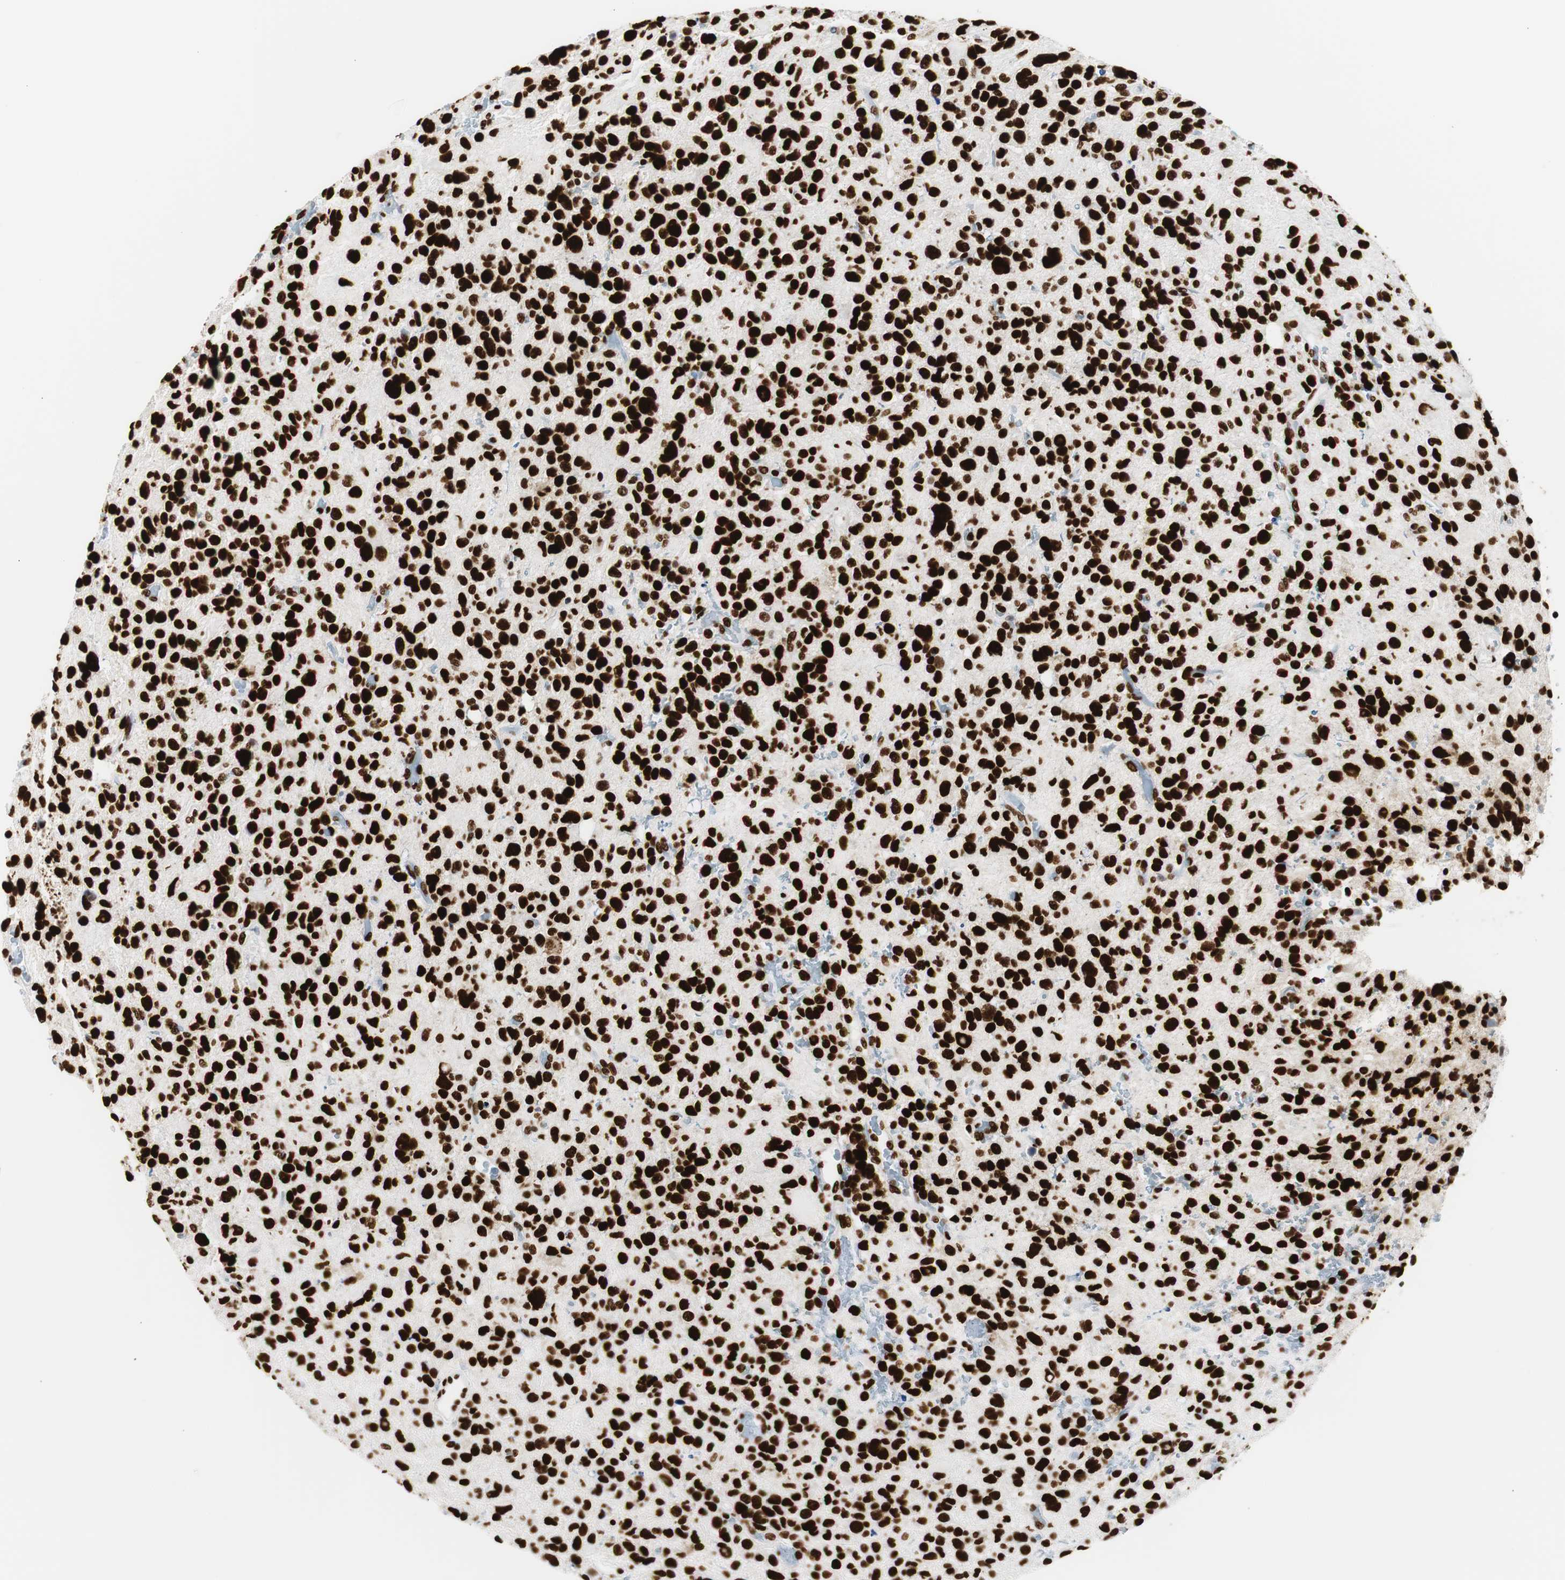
{"staining": {"intensity": "strong", "quantity": ">75%", "location": "nuclear"}, "tissue": "glioma", "cell_type": "Tumor cells", "image_type": "cancer", "snomed": [{"axis": "morphology", "description": "Glioma, malignant, High grade"}, {"axis": "topography", "description": "Brain"}], "caption": "A brown stain shows strong nuclear positivity of a protein in human high-grade glioma (malignant) tumor cells.", "gene": "HNRNPH2", "patient": {"sex": "male", "age": 48}}